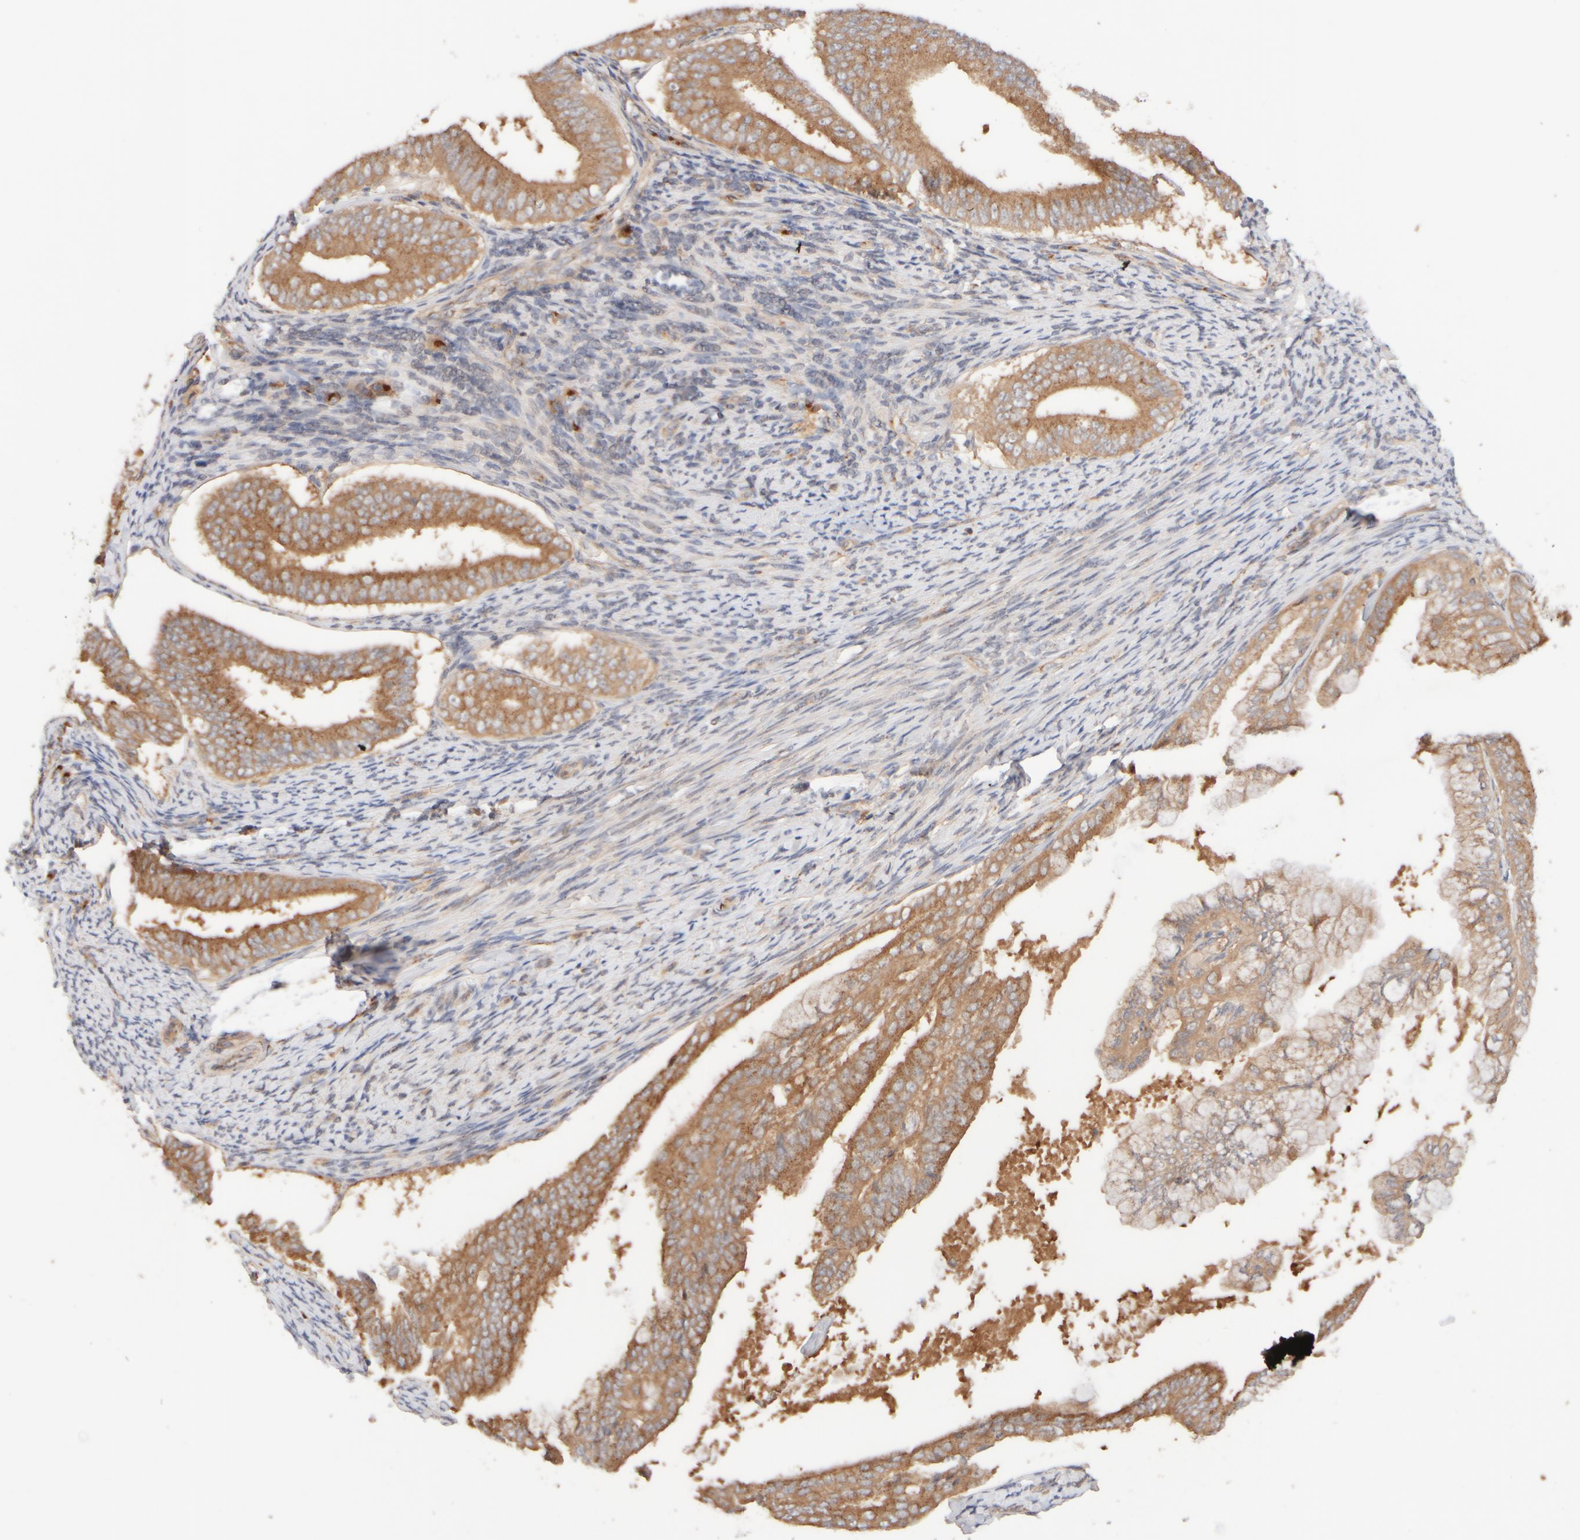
{"staining": {"intensity": "moderate", "quantity": ">75%", "location": "cytoplasmic/membranous"}, "tissue": "endometrial cancer", "cell_type": "Tumor cells", "image_type": "cancer", "snomed": [{"axis": "morphology", "description": "Adenocarcinoma, NOS"}, {"axis": "topography", "description": "Endometrium"}], "caption": "Endometrial cancer (adenocarcinoma) stained with immunohistochemistry (IHC) demonstrates moderate cytoplasmic/membranous positivity in about >75% of tumor cells.", "gene": "RABEP1", "patient": {"sex": "female", "age": 63}}